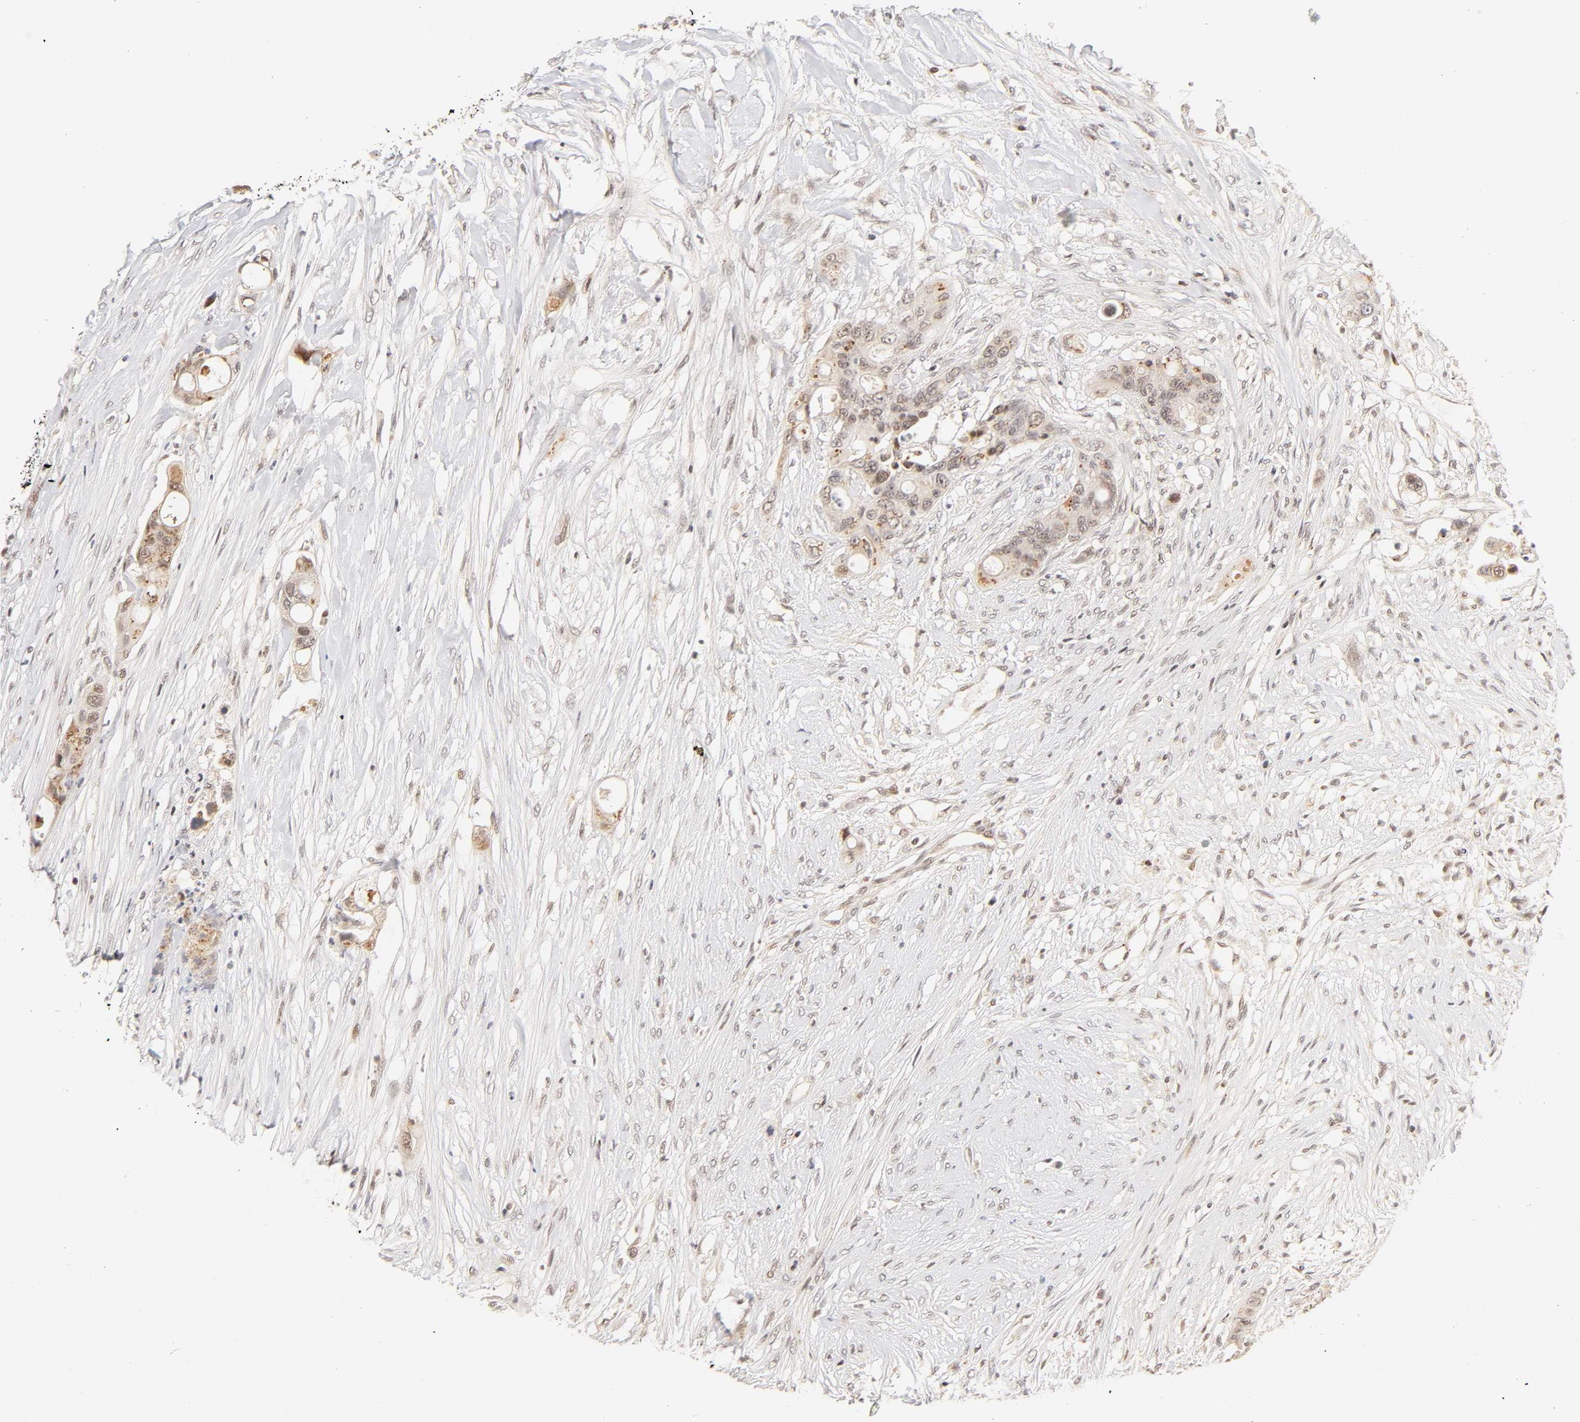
{"staining": {"intensity": "weak", "quantity": "25%-75%", "location": "cytoplasmic/membranous,nuclear"}, "tissue": "colorectal cancer", "cell_type": "Tumor cells", "image_type": "cancer", "snomed": [{"axis": "morphology", "description": "Adenocarcinoma, NOS"}, {"axis": "topography", "description": "Colon"}], "caption": "Weak cytoplasmic/membranous and nuclear protein staining is present in about 25%-75% of tumor cells in colorectal cancer.", "gene": "TAF10", "patient": {"sex": "female", "age": 57}}